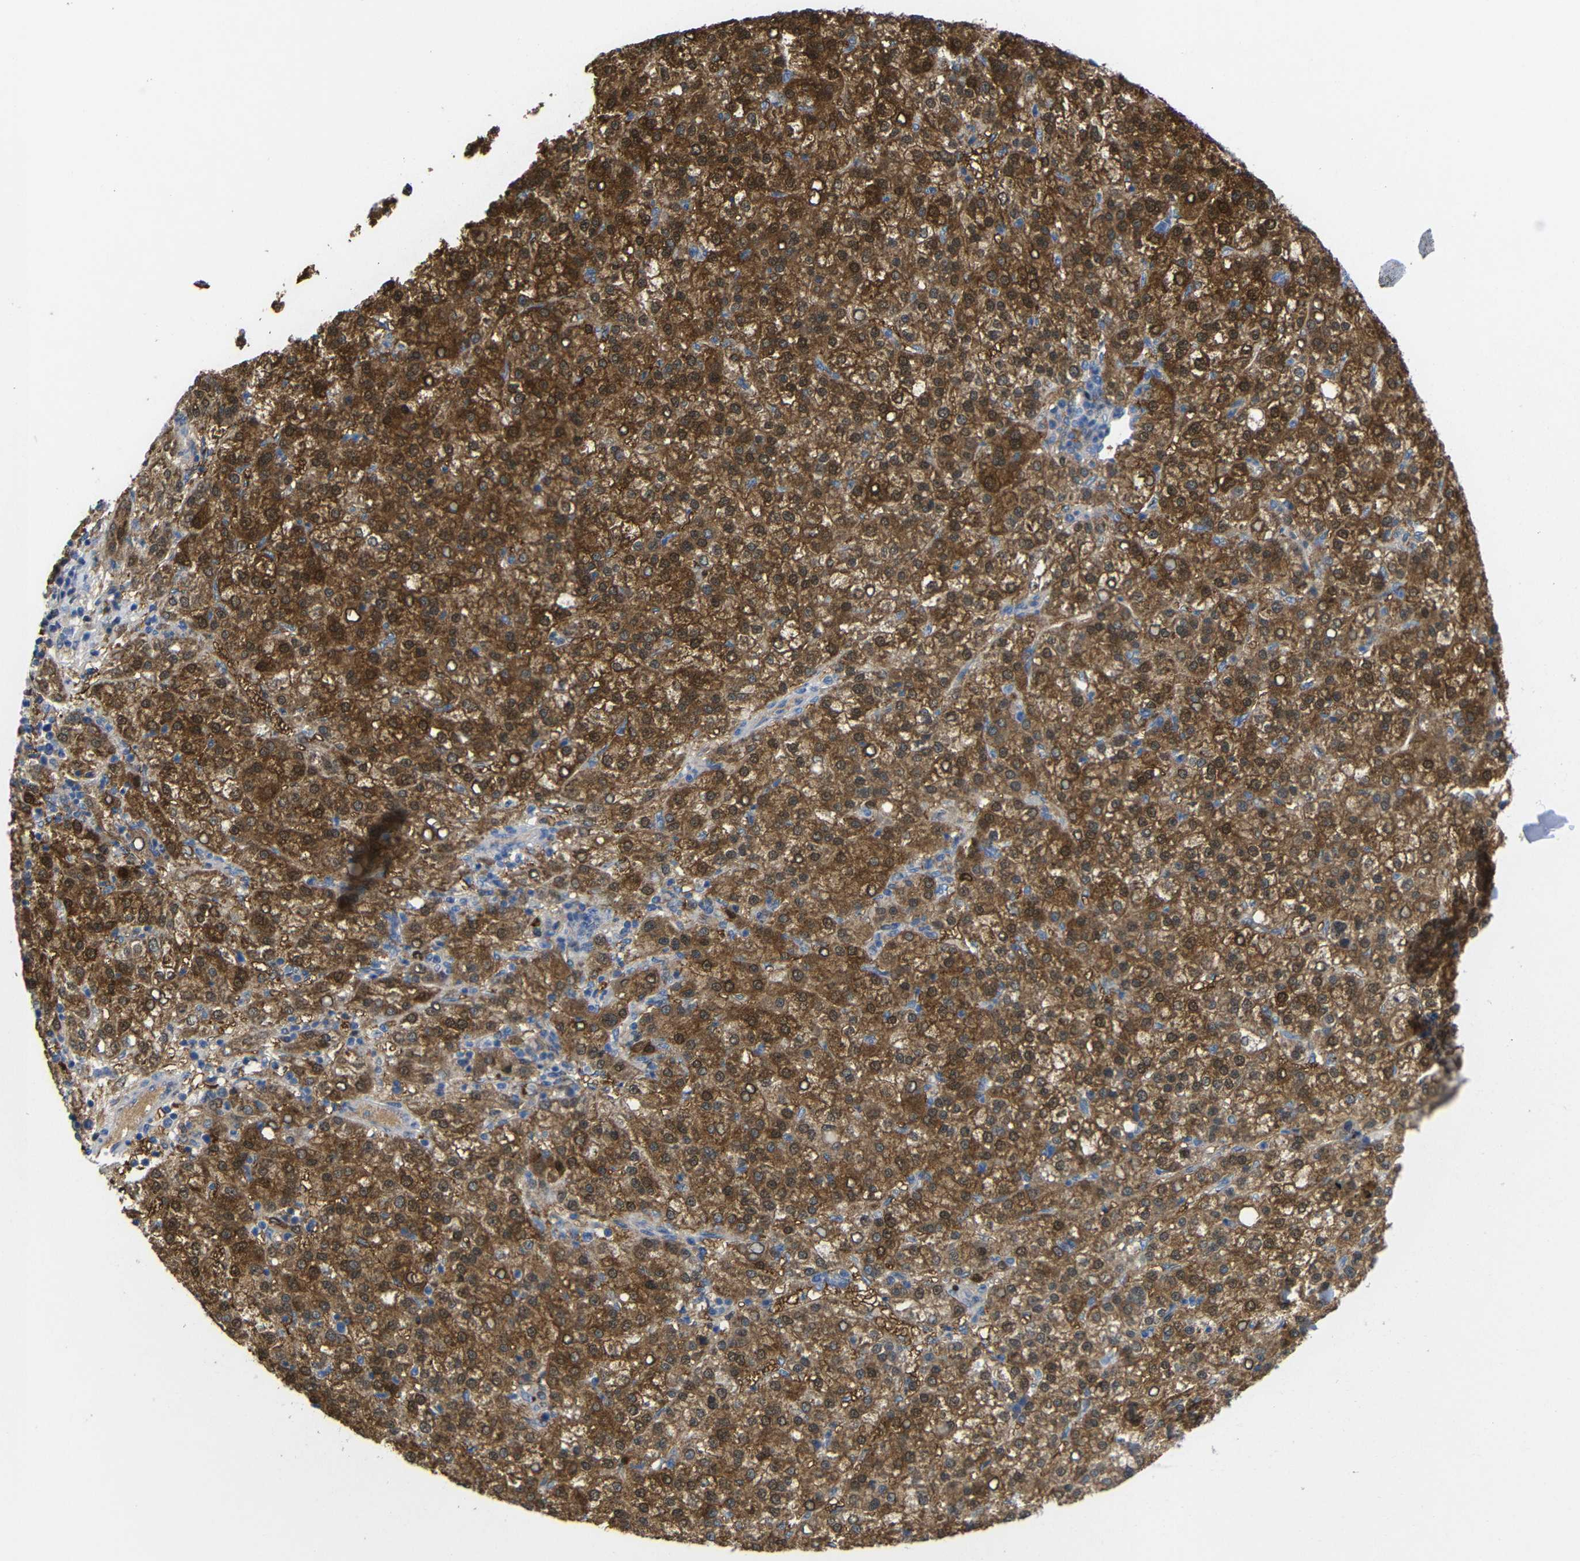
{"staining": {"intensity": "strong", "quantity": ">75%", "location": "cytoplasmic/membranous"}, "tissue": "liver cancer", "cell_type": "Tumor cells", "image_type": "cancer", "snomed": [{"axis": "morphology", "description": "Carcinoma, Hepatocellular, NOS"}, {"axis": "topography", "description": "Liver"}], "caption": "Liver cancer stained for a protein displays strong cytoplasmic/membranous positivity in tumor cells.", "gene": "PEBP1", "patient": {"sex": "female", "age": 58}}